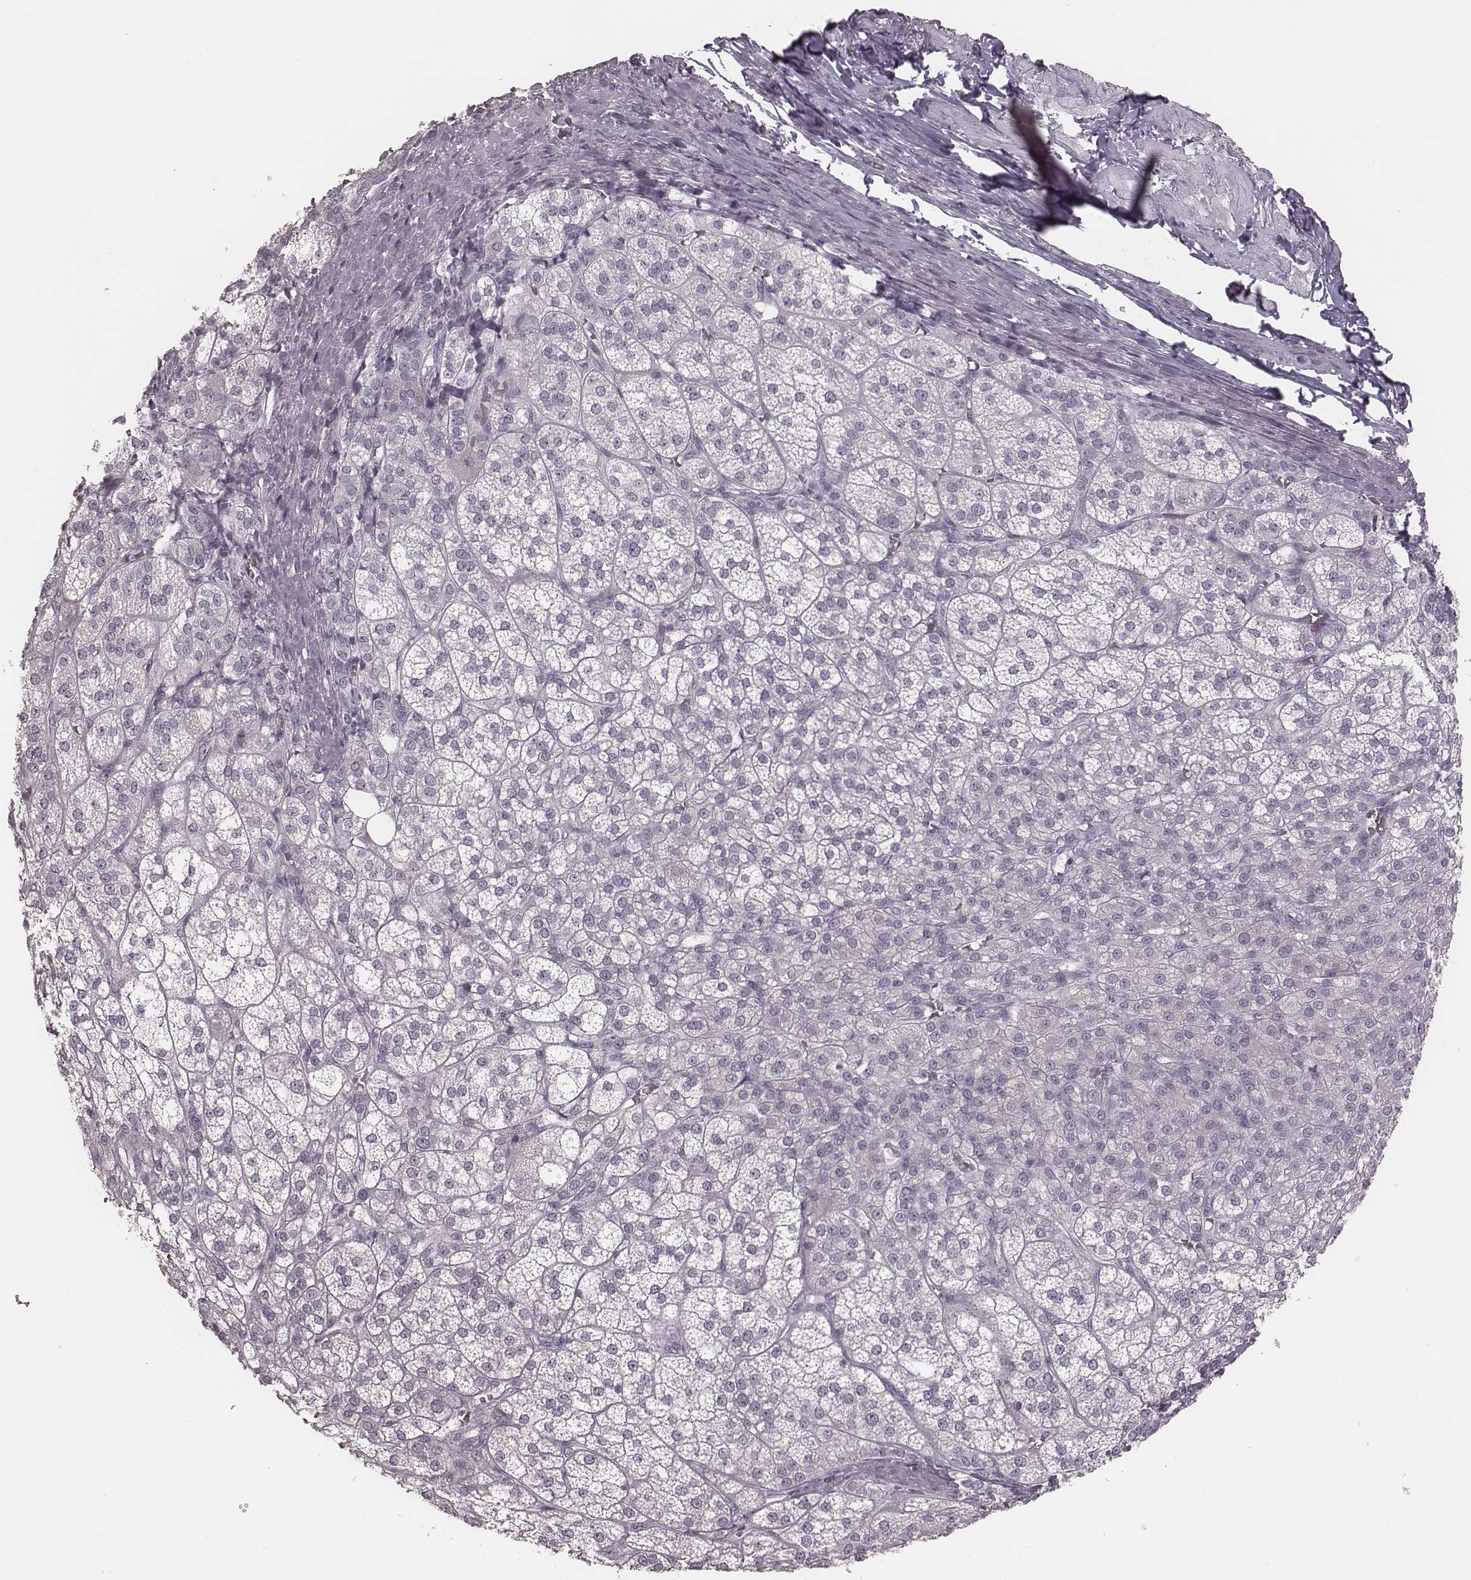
{"staining": {"intensity": "negative", "quantity": "none", "location": "none"}, "tissue": "adrenal gland", "cell_type": "Glandular cells", "image_type": "normal", "snomed": [{"axis": "morphology", "description": "Normal tissue, NOS"}, {"axis": "topography", "description": "Adrenal gland"}], "caption": "A high-resolution photomicrograph shows IHC staining of unremarkable adrenal gland, which shows no significant expression in glandular cells.", "gene": "PDCD1", "patient": {"sex": "female", "age": 60}}